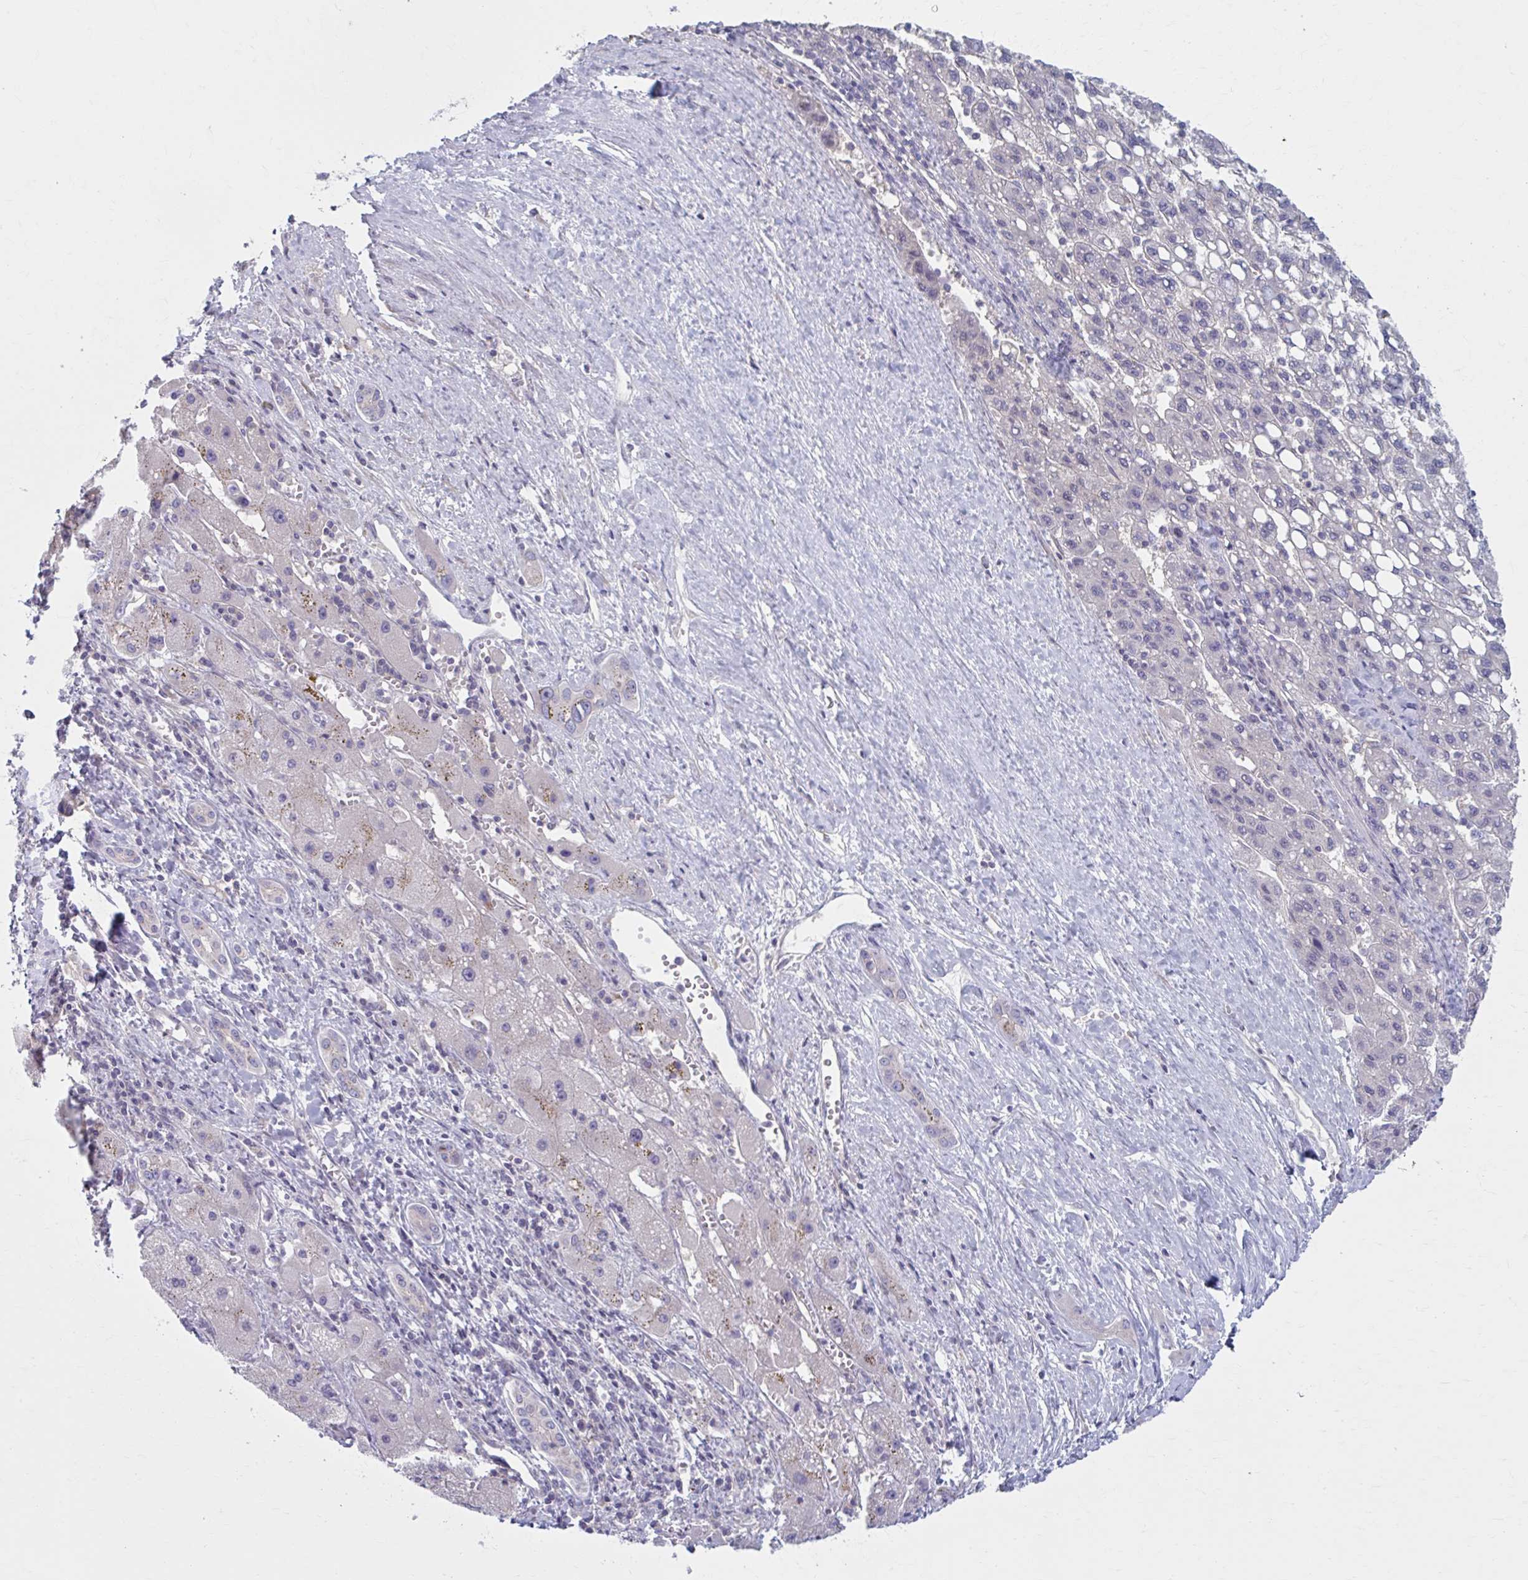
{"staining": {"intensity": "negative", "quantity": "none", "location": "none"}, "tissue": "liver cancer", "cell_type": "Tumor cells", "image_type": "cancer", "snomed": [{"axis": "morphology", "description": "Carcinoma, Hepatocellular, NOS"}, {"axis": "topography", "description": "Liver"}], "caption": "Histopathology image shows no significant protein positivity in tumor cells of liver hepatocellular carcinoma. Brightfield microscopy of IHC stained with DAB (3,3'-diaminobenzidine) (brown) and hematoxylin (blue), captured at high magnification.", "gene": "CHST3", "patient": {"sex": "female", "age": 82}}